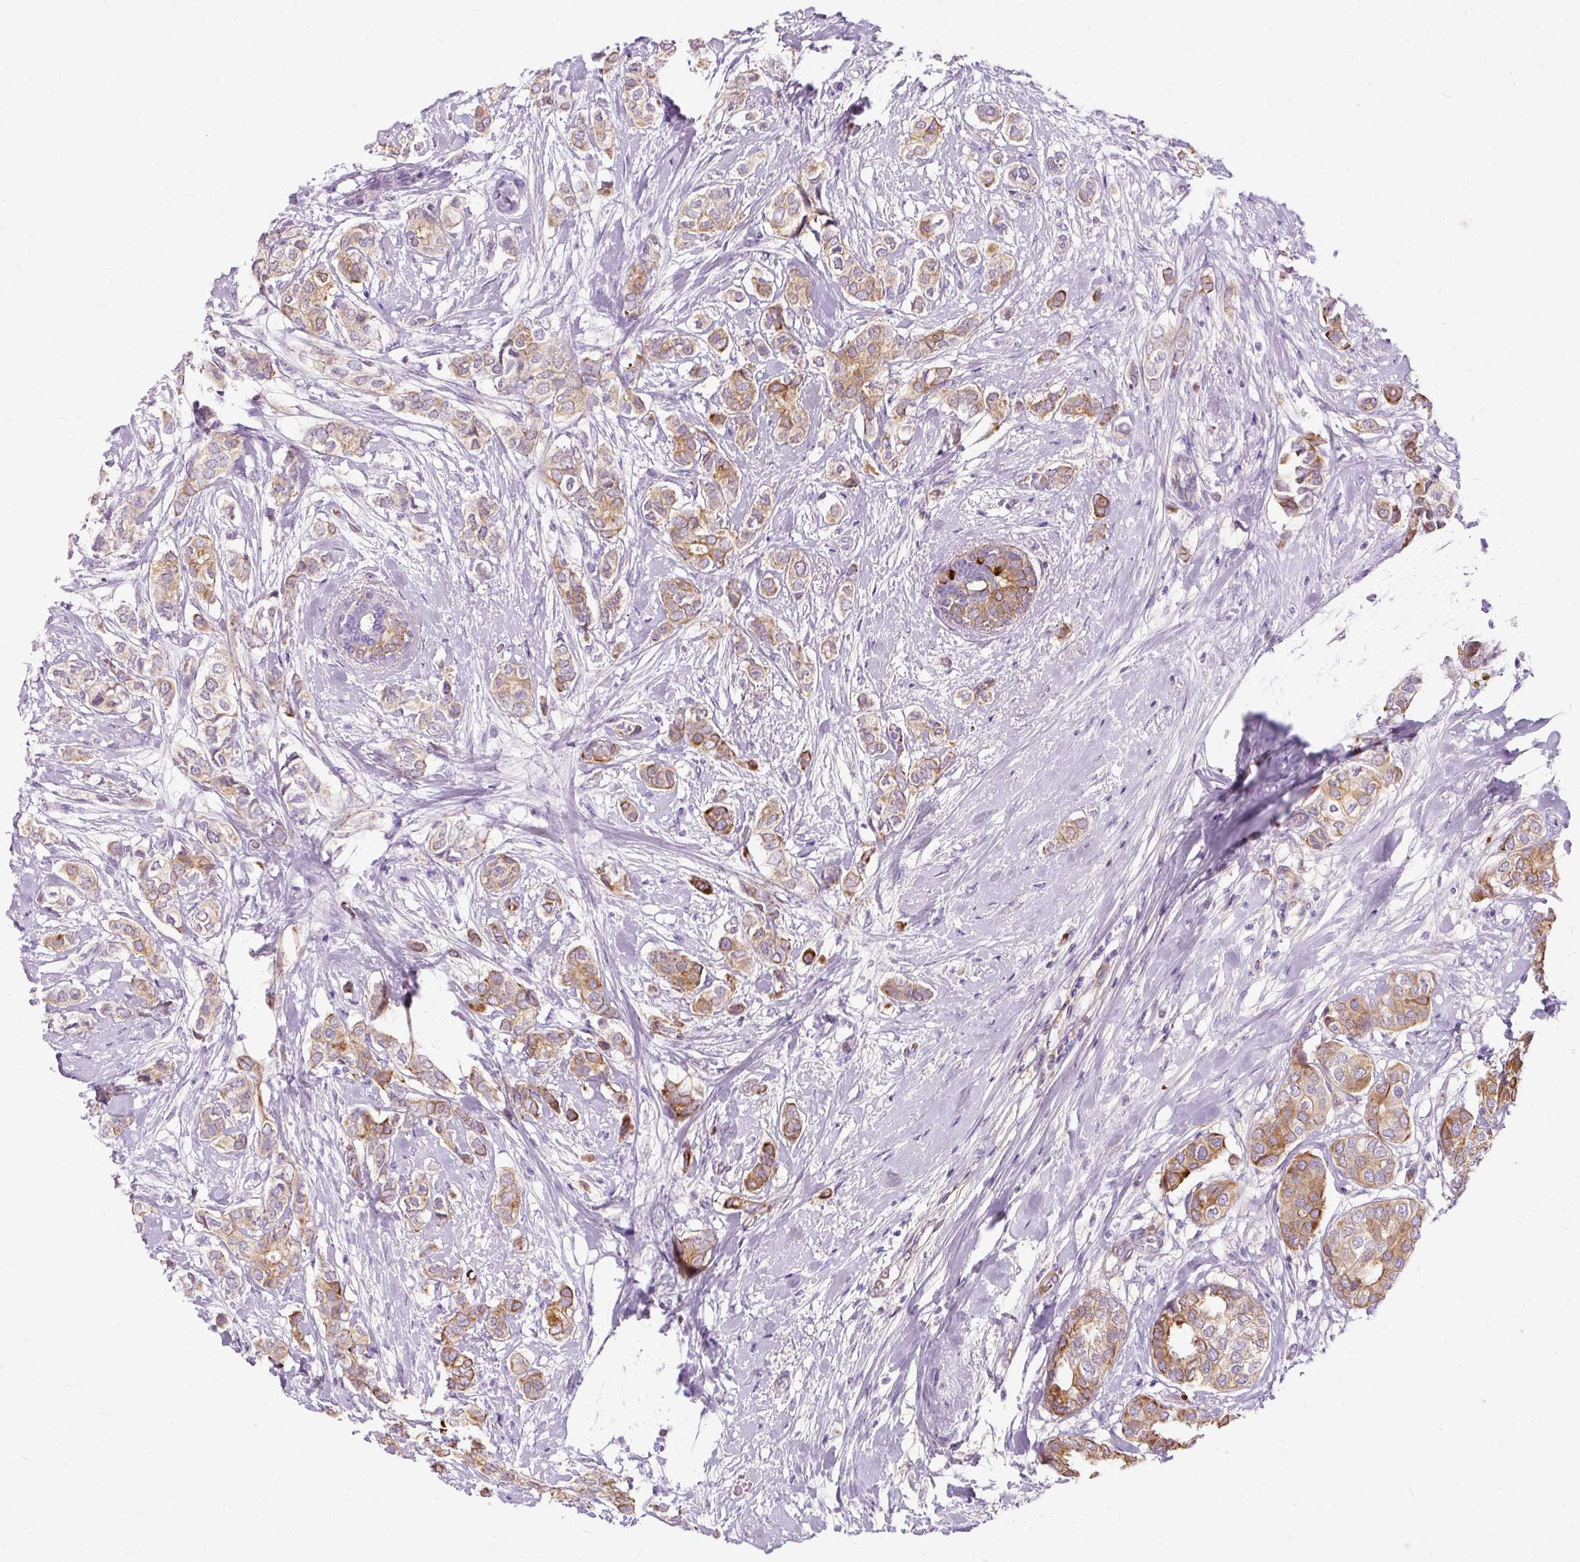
{"staining": {"intensity": "moderate", "quantity": "25%-75%", "location": "cytoplasmic/membranous"}, "tissue": "breast cancer", "cell_type": "Tumor cells", "image_type": "cancer", "snomed": [{"axis": "morphology", "description": "Duct carcinoma"}, {"axis": "topography", "description": "Breast"}], "caption": "This is an image of immunohistochemistry (IHC) staining of breast cancer, which shows moderate staining in the cytoplasmic/membranous of tumor cells.", "gene": "DCTN4", "patient": {"sex": "female", "age": 73}}